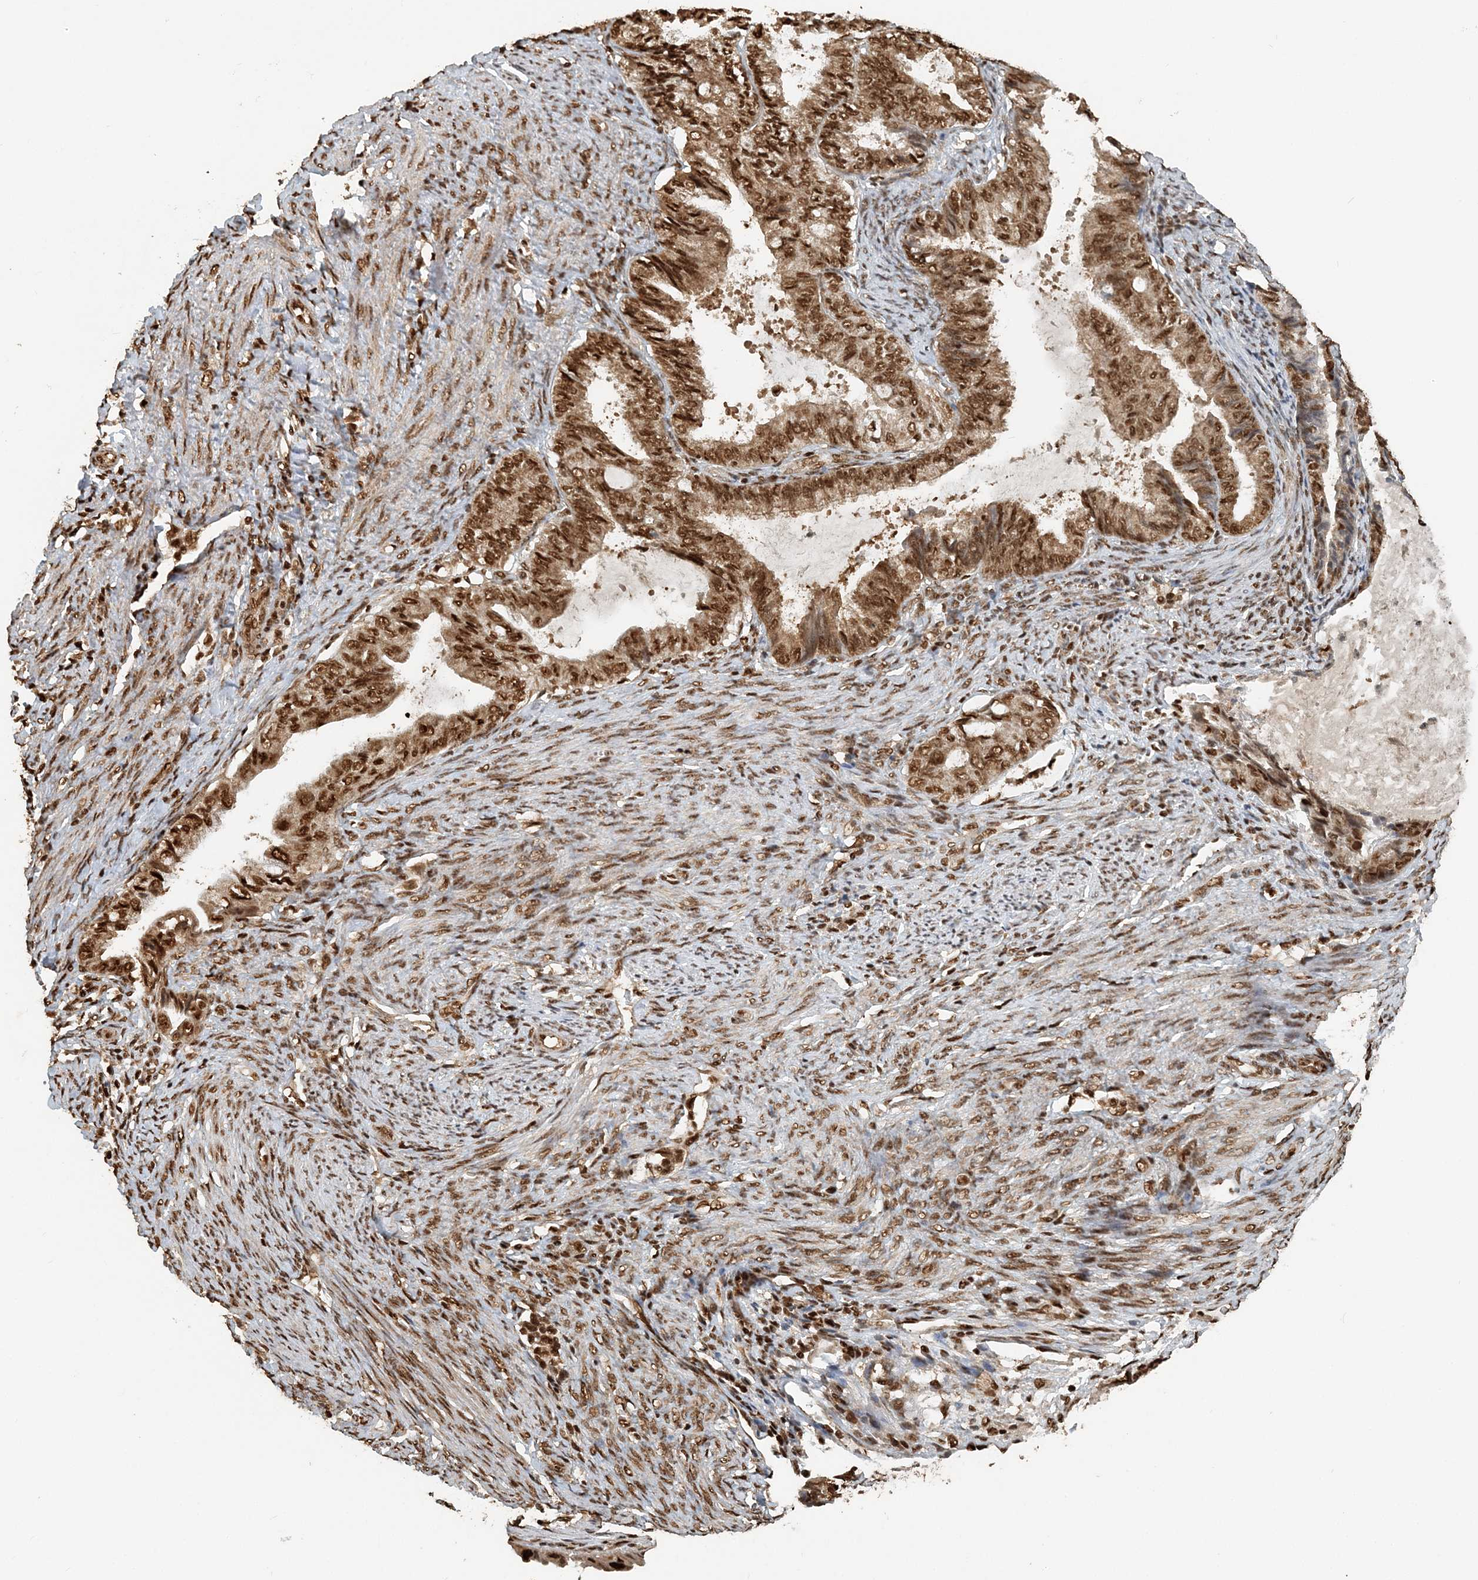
{"staining": {"intensity": "moderate", "quantity": ">75%", "location": "nuclear"}, "tissue": "endometrial cancer", "cell_type": "Tumor cells", "image_type": "cancer", "snomed": [{"axis": "morphology", "description": "Adenocarcinoma, NOS"}, {"axis": "topography", "description": "Endometrium"}], "caption": "Protein staining of endometrial cancer tissue exhibits moderate nuclear positivity in about >75% of tumor cells. (DAB = brown stain, brightfield microscopy at high magnification).", "gene": "ARHGAP35", "patient": {"sex": "female", "age": 86}}